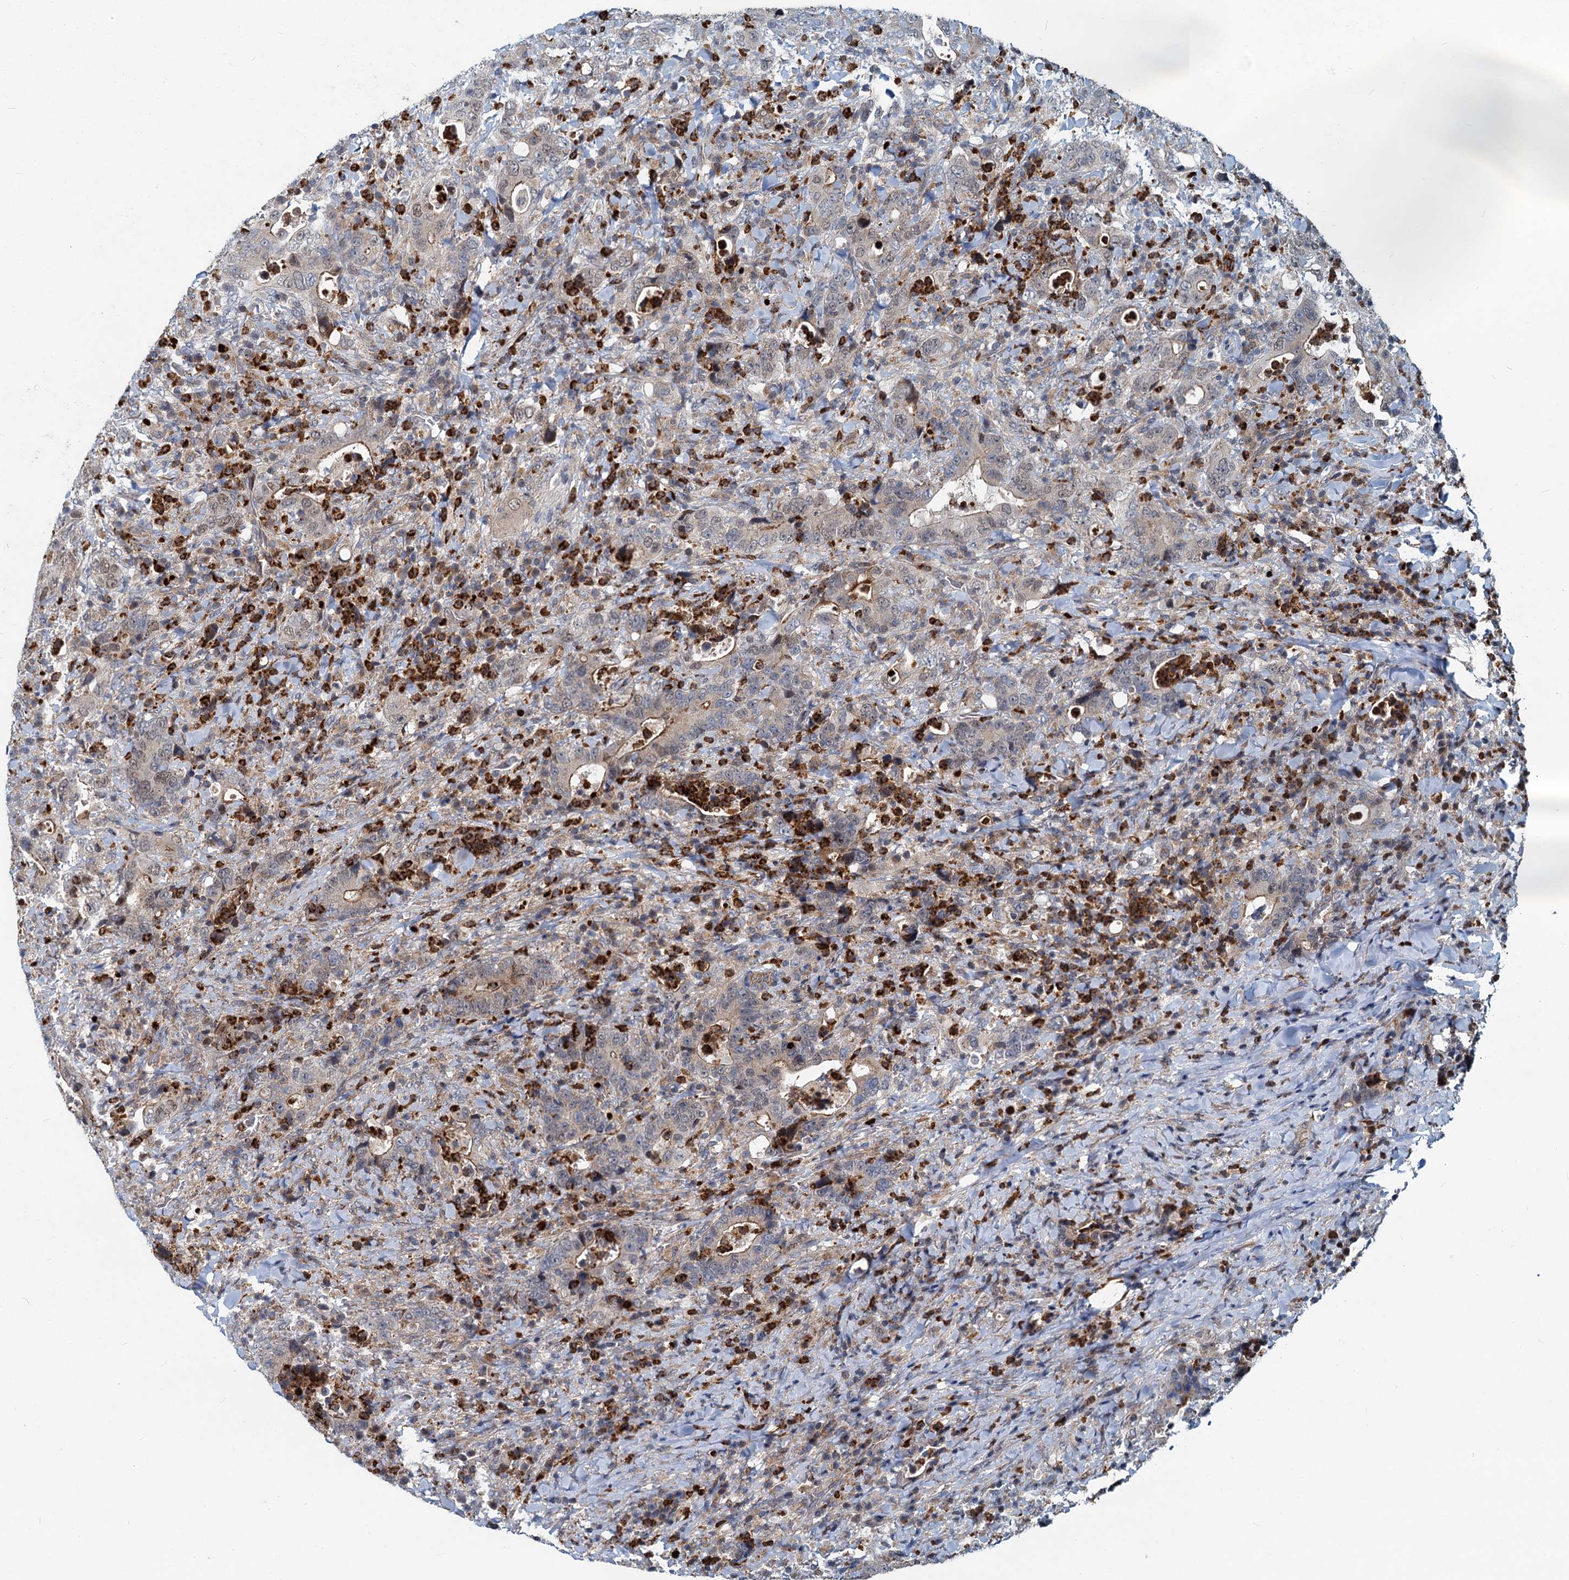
{"staining": {"intensity": "moderate", "quantity": "<25%", "location": "cytoplasmic/membranous"}, "tissue": "colorectal cancer", "cell_type": "Tumor cells", "image_type": "cancer", "snomed": [{"axis": "morphology", "description": "Adenocarcinoma, NOS"}, {"axis": "topography", "description": "Colon"}], "caption": "The micrograph displays staining of colorectal adenocarcinoma, revealing moderate cytoplasmic/membranous protein expression (brown color) within tumor cells.", "gene": "ADCY2", "patient": {"sex": "female", "age": 75}}